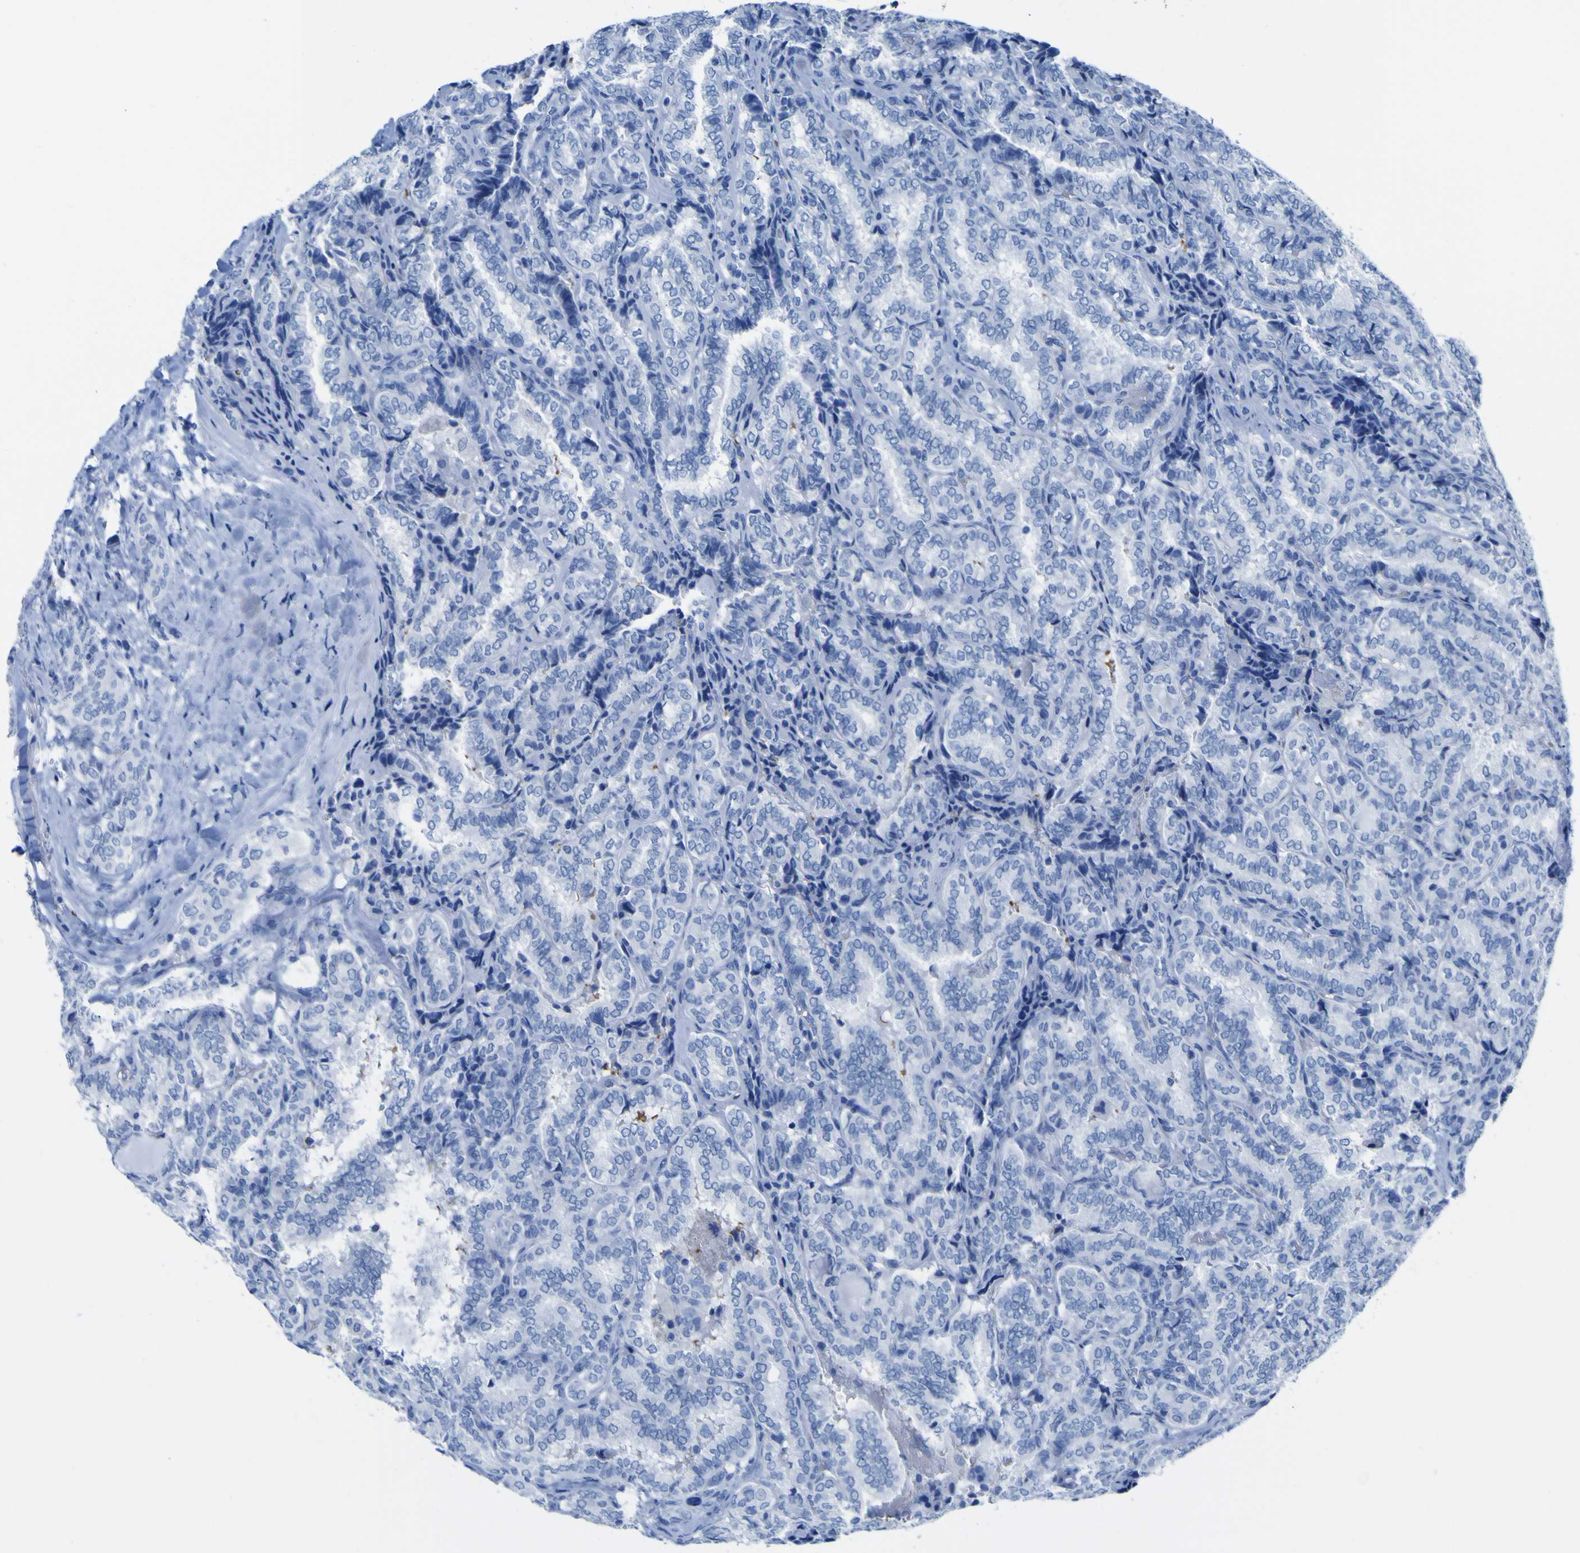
{"staining": {"intensity": "negative", "quantity": "none", "location": "none"}, "tissue": "thyroid cancer", "cell_type": "Tumor cells", "image_type": "cancer", "snomed": [{"axis": "morphology", "description": "Normal tissue, NOS"}, {"axis": "morphology", "description": "Papillary adenocarcinoma, NOS"}, {"axis": "topography", "description": "Thyroid gland"}], "caption": "Immunohistochemistry (IHC) histopathology image of thyroid cancer stained for a protein (brown), which shows no positivity in tumor cells.", "gene": "DACH1", "patient": {"sex": "female", "age": 30}}